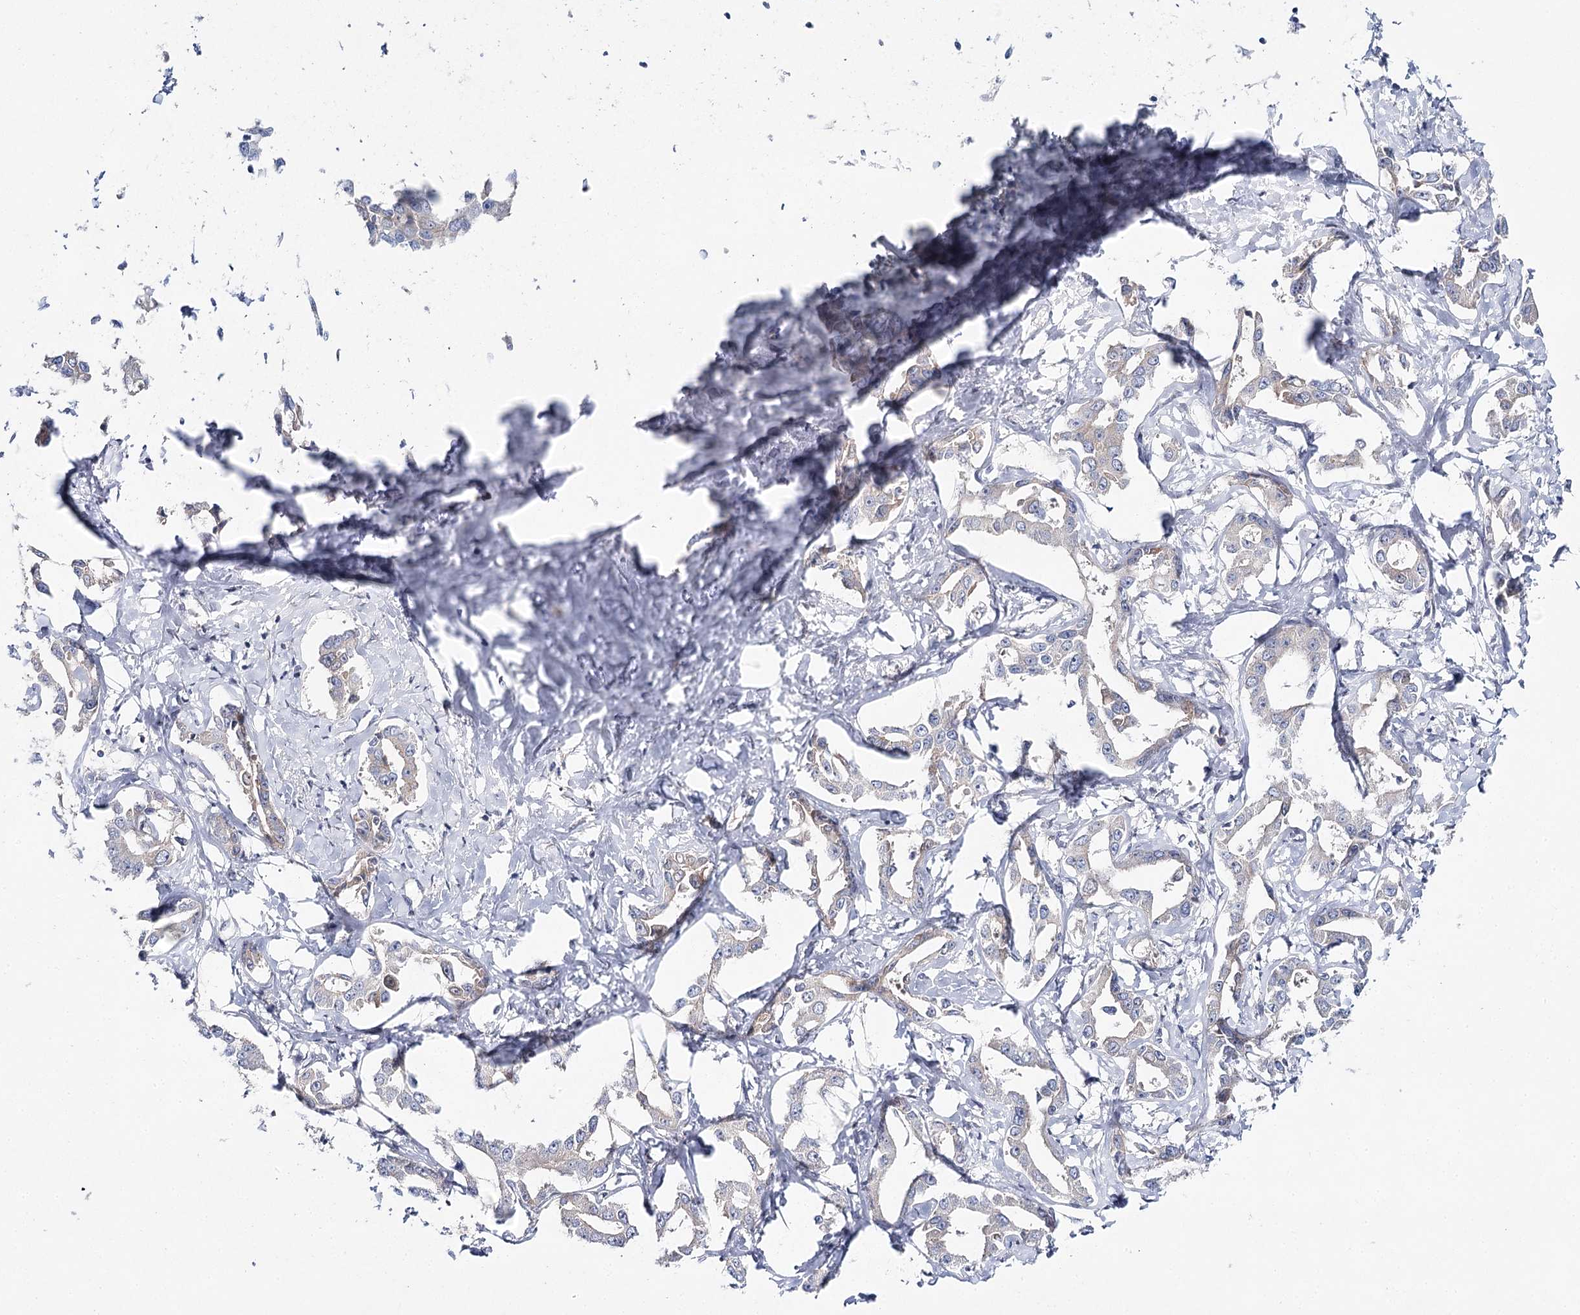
{"staining": {"intensity": "weak", "quantity": "<25%", "location": "cytoplasmic/membranous"}, "tissue": "liver cancer", "cell_type": "Tumor cells", "image_type": "cancer", "snomed": [{"axis": "morphology", "description": "Cholangiocarcinoma"}, {"axis": "topography", "description": "Liver"}], "caption": "Liver cancer (cholangiocarcinoma) was stained to show a protein in brown. There is no significant positivity in tumor cells.", "gene": "LRRC14B", "patient": {"sex": "male", "age": 59}}